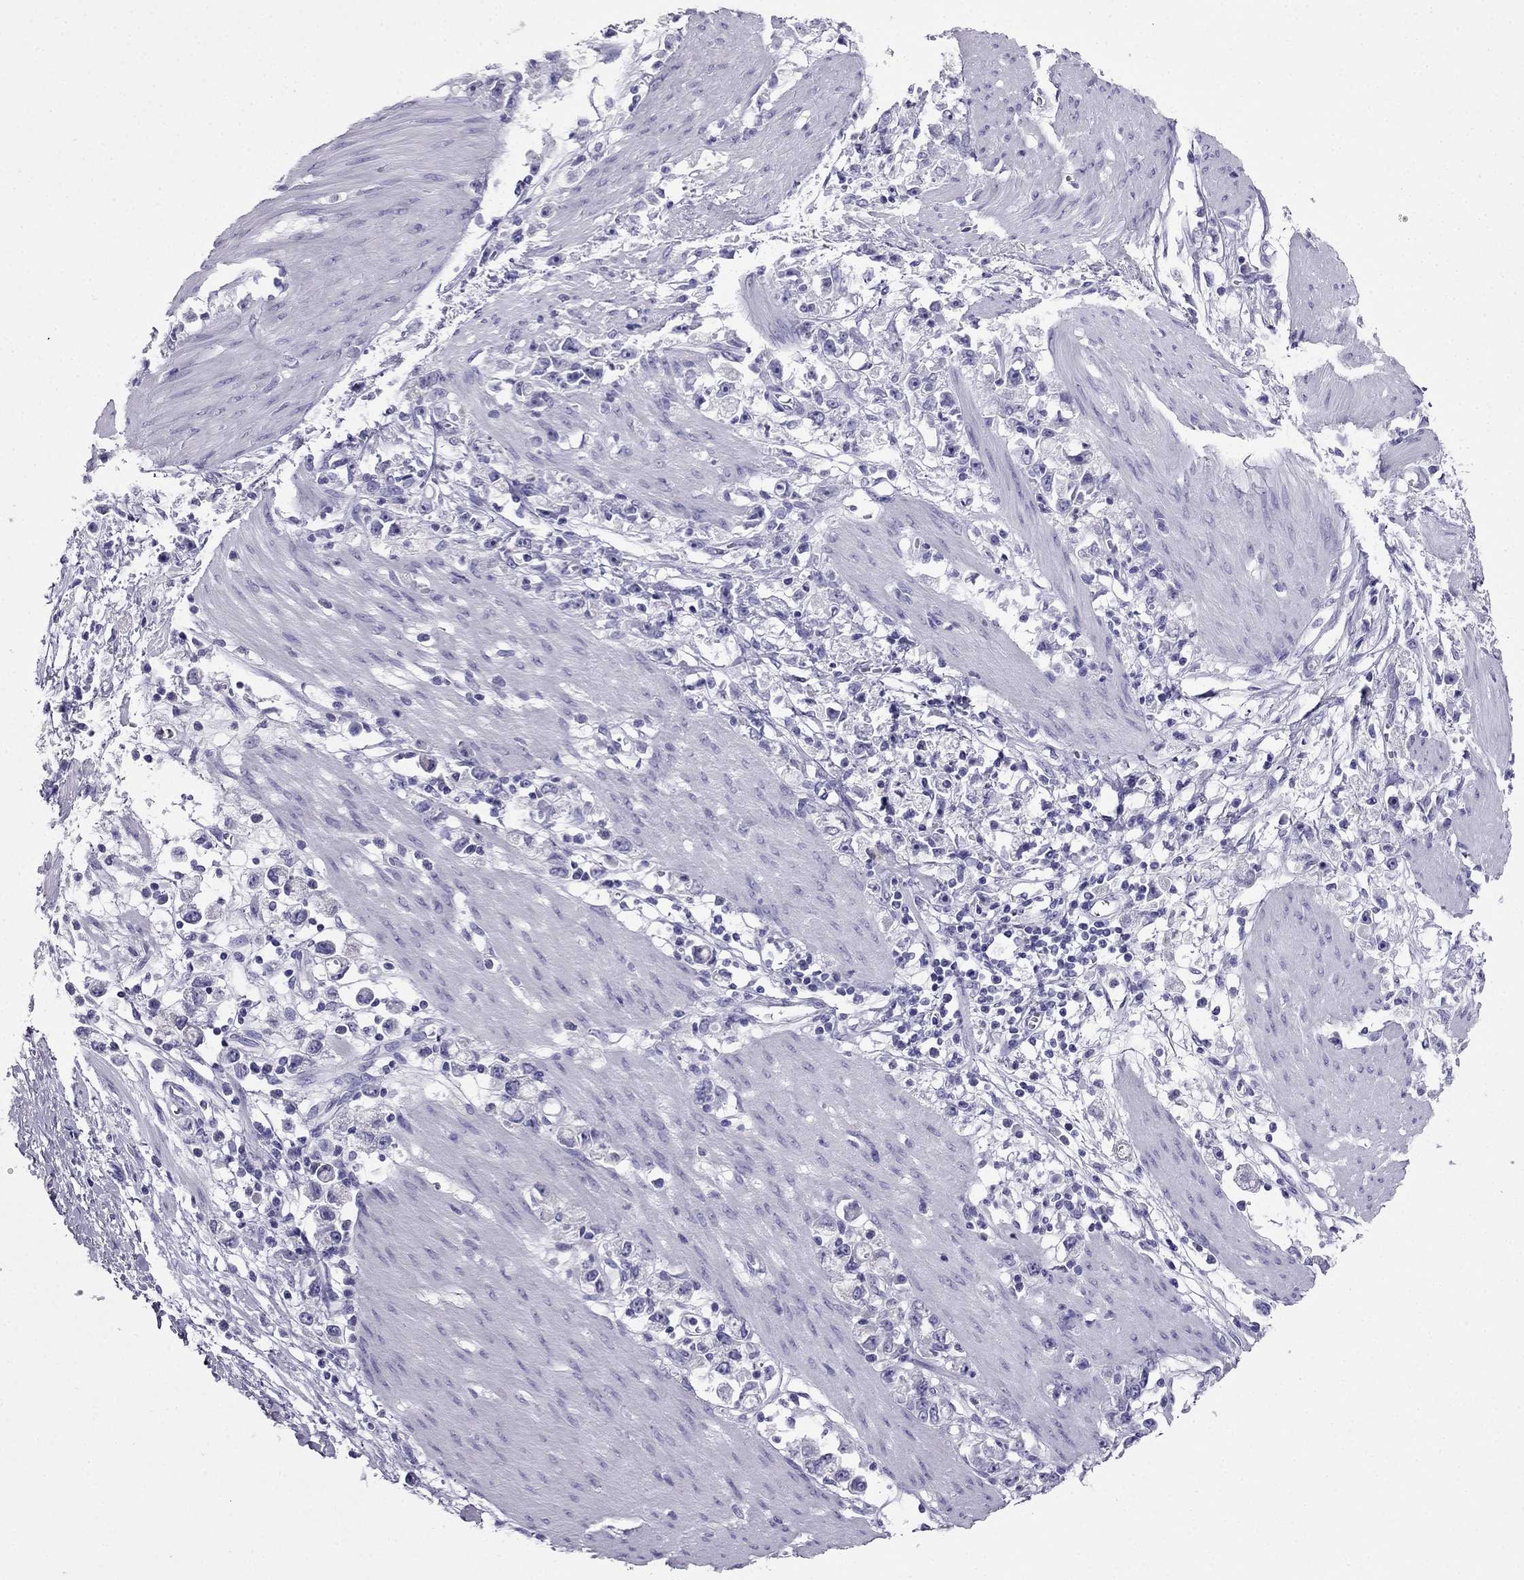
{"staining": {"intensity": "negative", "quantity": "none", "location": "none"}, "tissue": "stomach cancer", "cell_type": "Tumor cells", "image_type": "cancer", "snomed": [{"axis": "morphology", "description": "Adenocarcinoma, NOS"}, {"axis": "topography", "description": "Stomach"}], "caption": "Tumor cells show no significant staining in stomach cancer.", "gene": "CDHR4", "patient": {"sex": "female", "age": 59}}